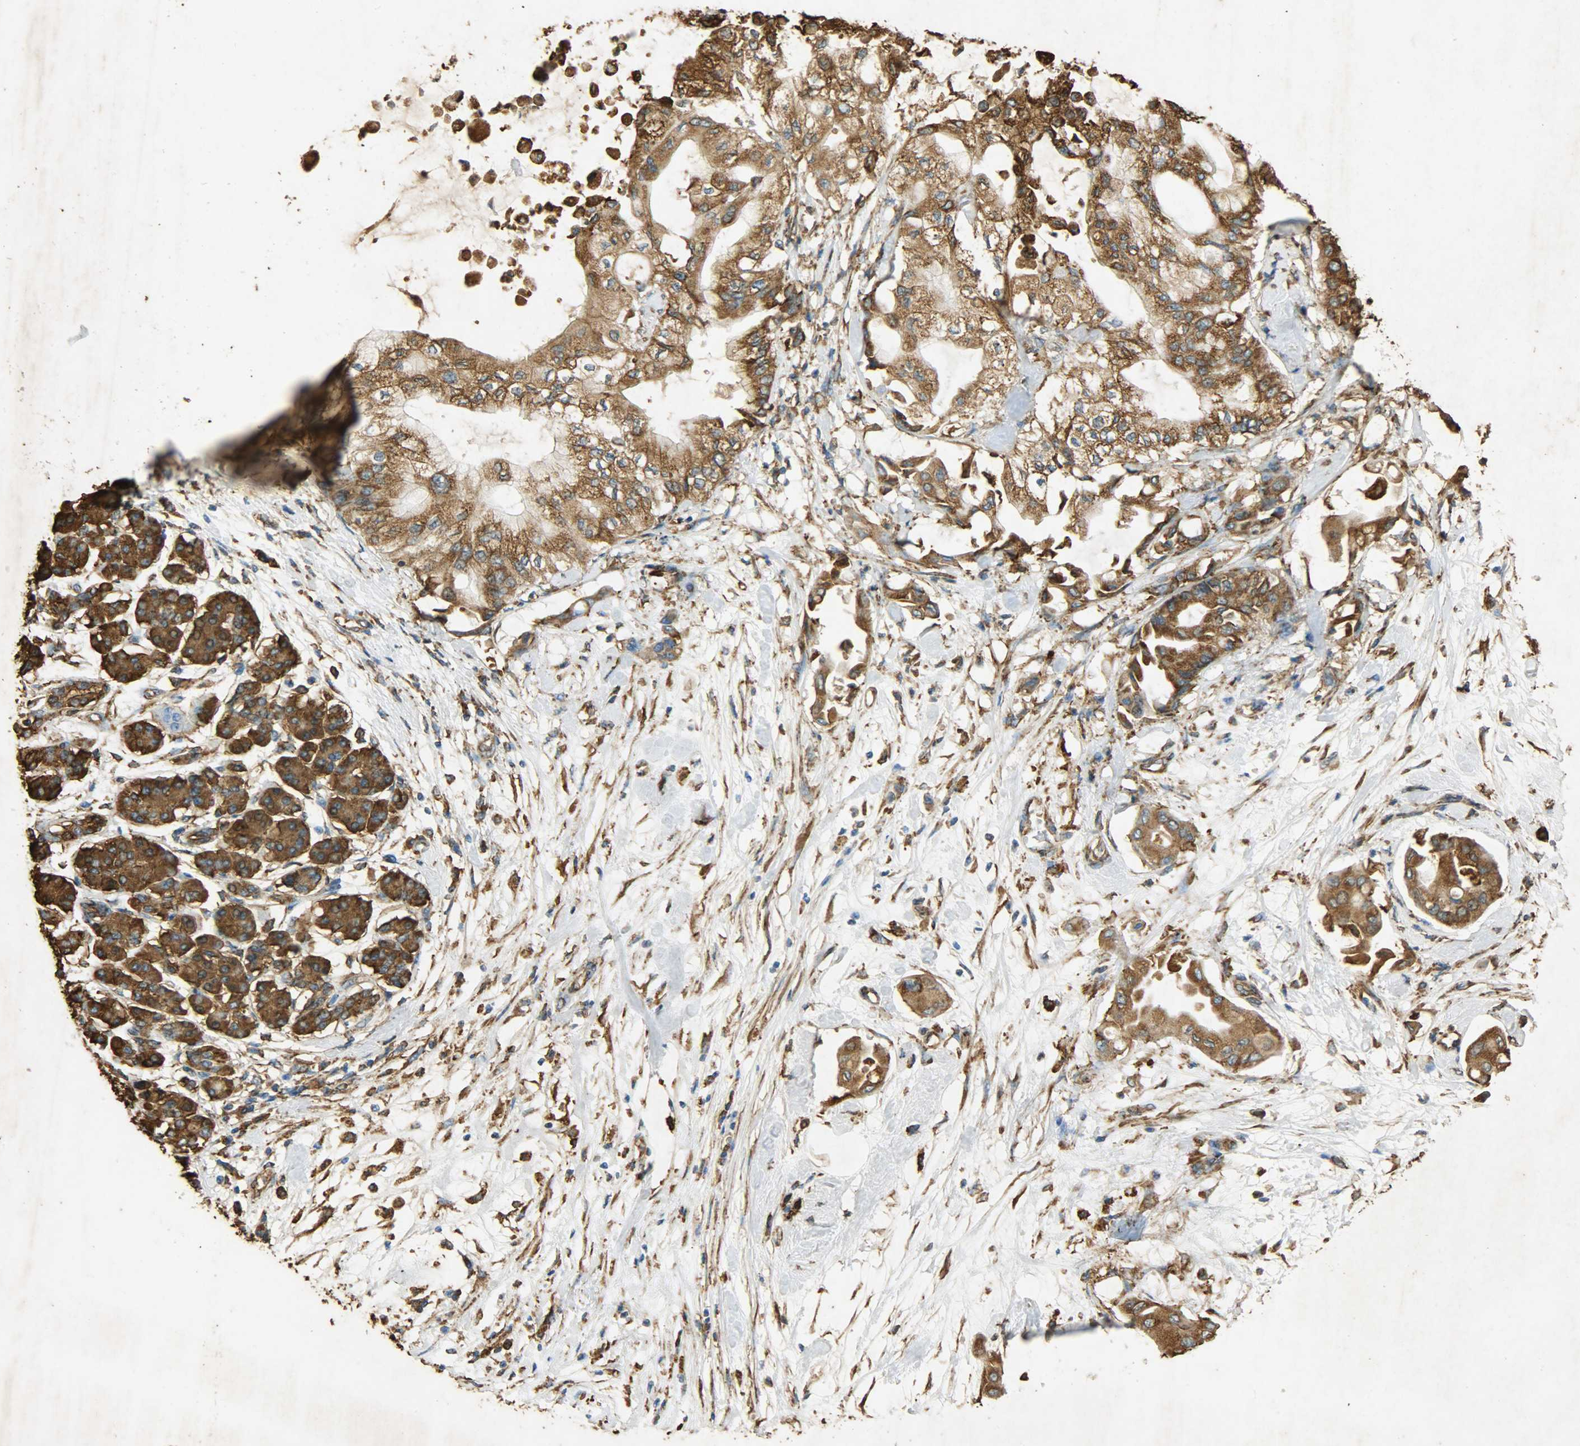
{"staining": {"intensity": "moderate", "quantity": ">75%", "location": "cytoplasmic/membranous"}, "tissue": "pancreatic cancer", "cell_type": "Tumor cells", "image_type": "cancer", "snomed": [{"axis": "morphology", "description": "Adenocarcinoma, NOS"}, {"axis": "morphology", "description": "Adenocarcinoma, metastatic, NOS"}, {"axis": "topography", "description": "Lymph node"}, {"axis": "topography", "description": "Pancreas"}, {"axis": "topography", "description": "Duodenum"}], "caption": "Immunohistochemistry image of neoplastic tissue: pancreatic cancer (adenocarcinoma) stained using IHC demonstrates medium levels of moderate protein expression localized specifically in the cytoplasmic/membranous of tumor cells, appearing as a cytoplasmic/membranous brown color.", "gene": "HSP90B1", "patient": {"sex": "female", "age": 64}}